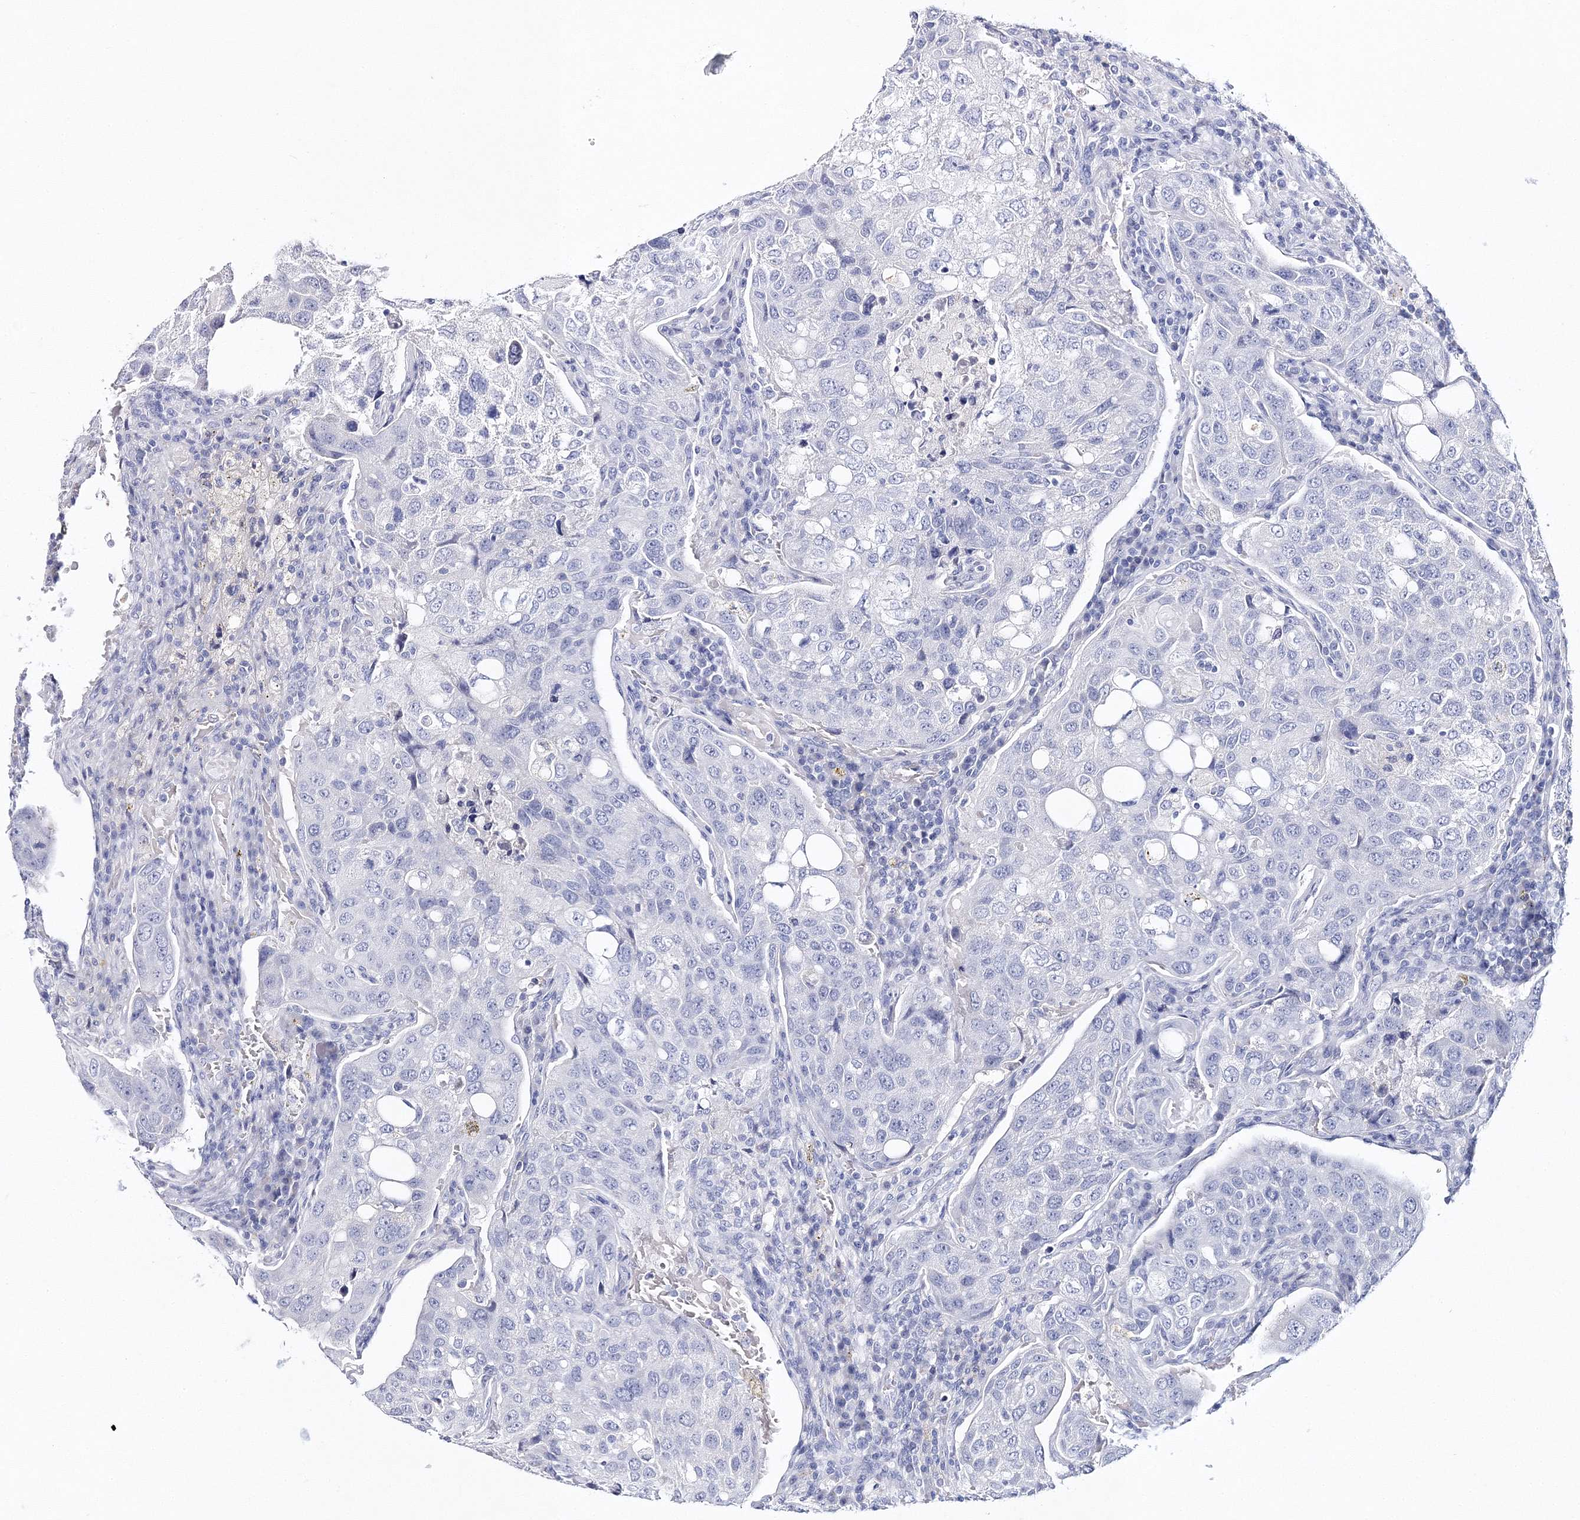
{"staining": {"intensity": "negative", "quantity": "none", "location": "none"}, "tissue": "urothelial cancer", "cell_type": "Tumor cells", "image_type": "cancer", "snomed": [{"axis": "morphology", "description": "Urothelial carcinoma, High grade"}, {"axis": "topography", "description": "Lymph node"}, {"axis": "topography", "description": "Urinary bladder"}], "caption": "Histopathology image shows no significant protein positivity in tumor cells of urothelial cancer. The staining was performed using DAB (3,3'-diaminobenzidine) to visualize the protein expression in brown, while the nuclei were stained in blue with hematoxylin (Magnification: 20x).", "gene": "MYOZ2", "patient": {"sex": "male", "age": 51}}